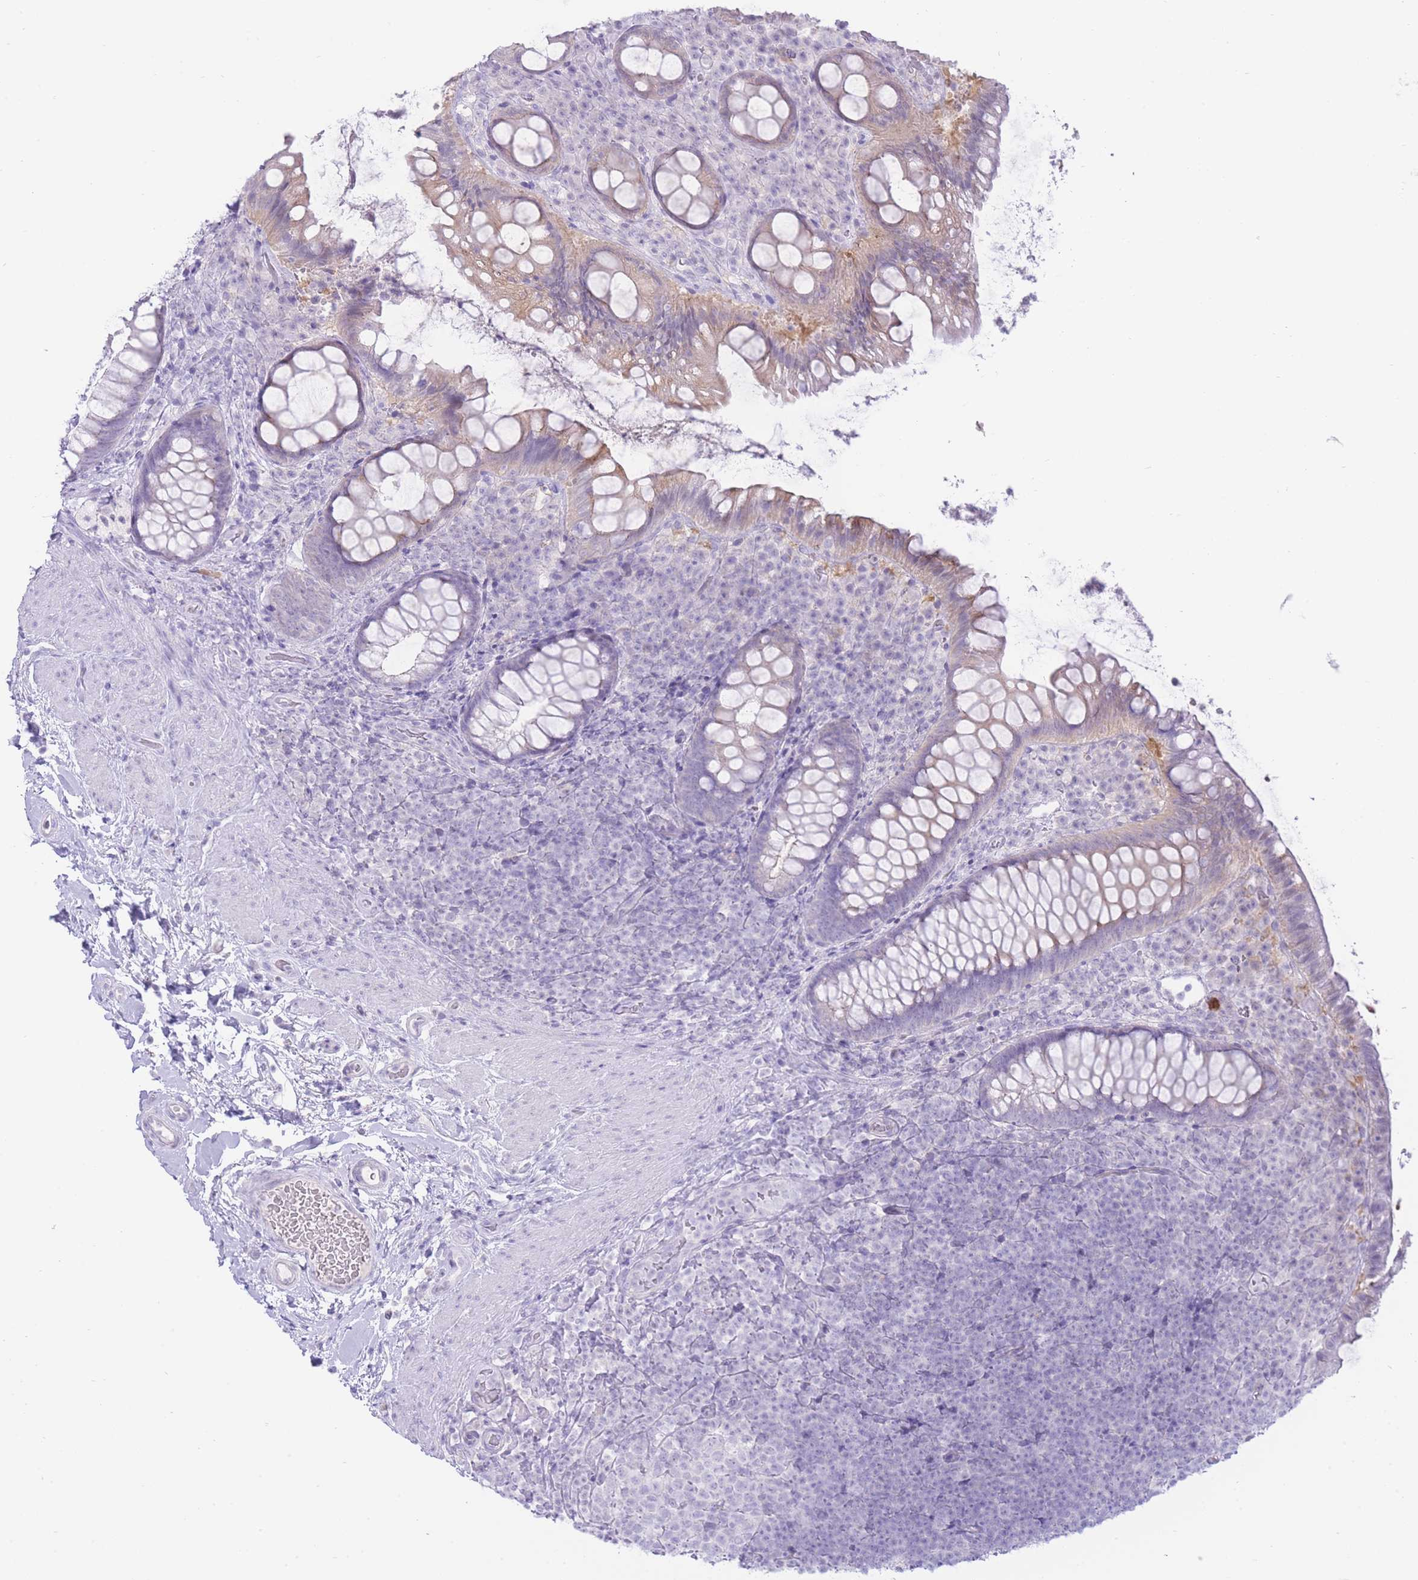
{"staining": {"intensity": "weak", "quantity": "<25%", "location": "cytoplasmic/membranous"}, "tissue": "rectum", "cell_type": "Glandular cells", "image_type": "normal", "snomed": [{"axis": "morphology", "description": "Normal tissue, NOS"}, {"axis": "topography", "description": "Rectum"}, {"axis": "topography", "description": "Peripheral nerve tissue"}], "caption": "High power microscopy photomicrograph of an IHC micrograph of unremarkable rectum, revealing no significant staining in glandular cells.", "gene": "ZNF212", "patient": {"sex": "female", "age": 69}}